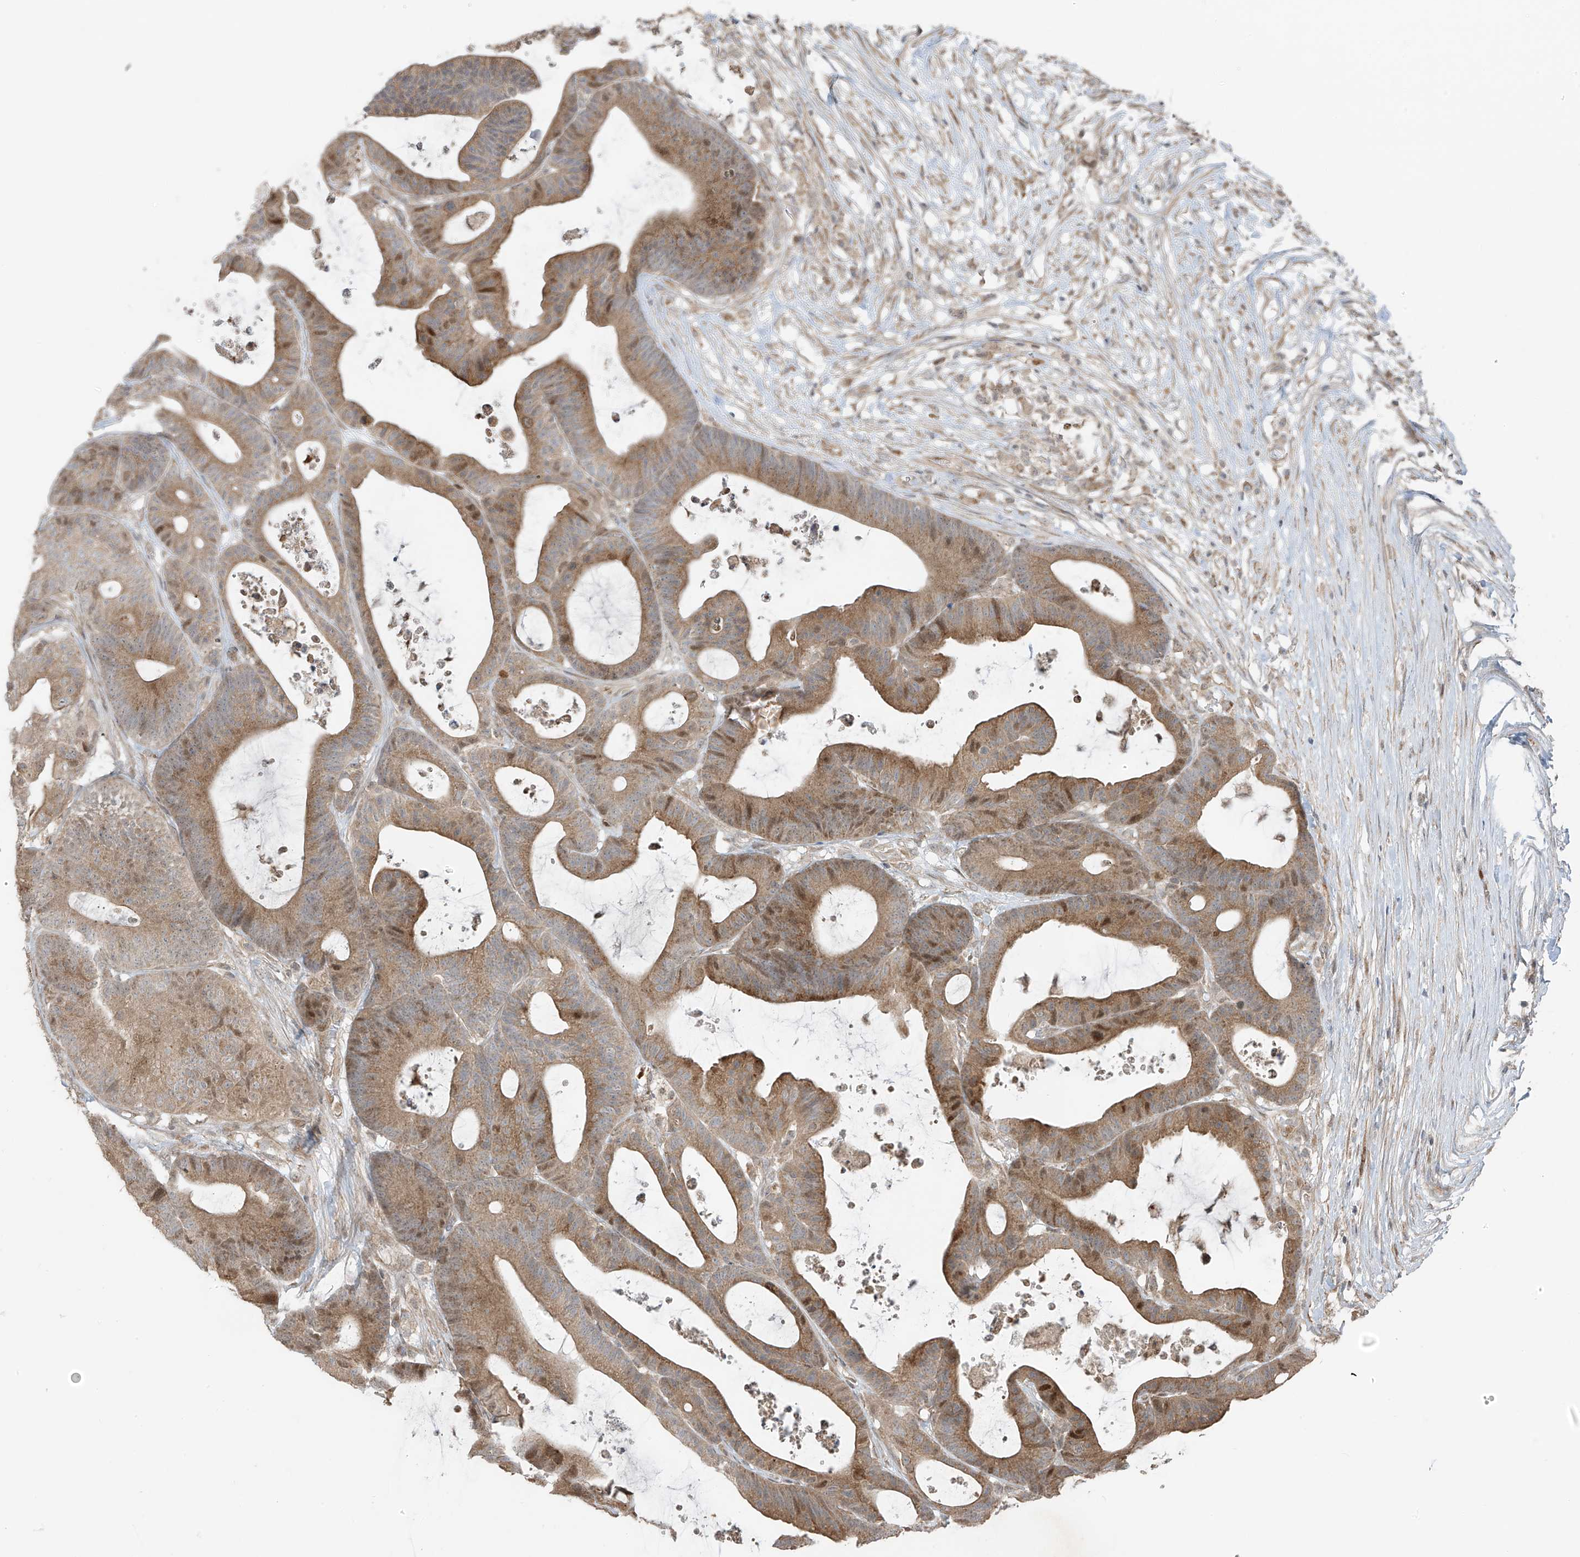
{"staining": {"intensity": "moderate", "quantity": ">75%", "location": "cytoplasmic/membranous"}, "tissue": "colorectal cancer", "cell_type": "Tumor cells", "image_type": "cancer", "snomed": [{"axis": "morphology", "description": "Adenocarcinoma, NOS"}, {"axis": "topography", "description": "Colon"}], "caption": "Immunohistochemical staining of human colorectal cancer (adenocarcinoma) demonstrates medium levels of moderate cytoplasmic/membranous expression in about >75% of tumor cells. (DAB (3,3'-diaminobenzidine) IHC, brown staining for protein, blue staining for nuclei).", "gene": "PDE11A", "patient": {"sex": "female", "age": 84}}